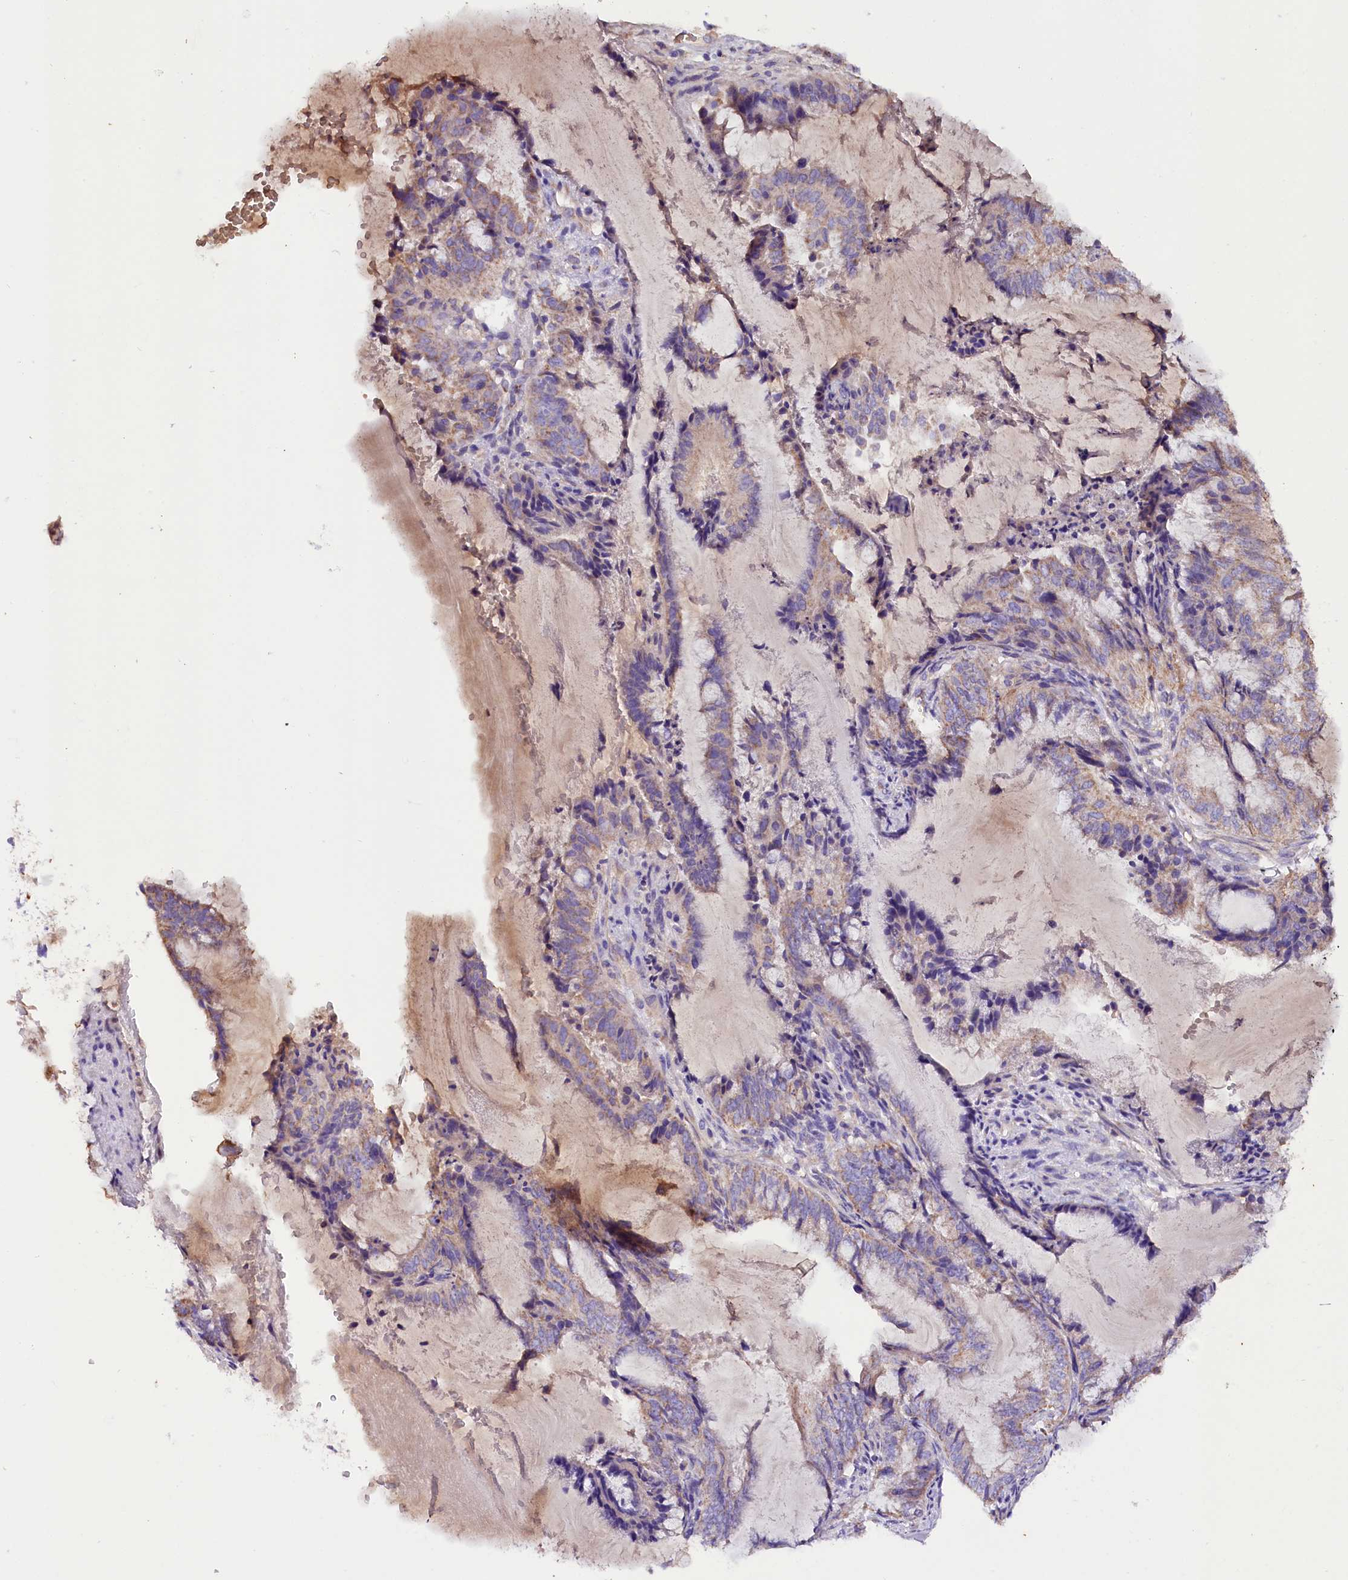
{"staining": {"intensity": "weak", "quantity": ">75%", "location": "cytoplasmic/membranous"}, "tissue": "endometrial cancer", "cell_type": "Tumor cells", "image_type": "cancer", "snomed": [{"axis": "morphology", "description": "Adenocarcinoma, NOS"}, {"axis": "topography", "description": "Endometrium"}], "caption": "A brown stain labels weak cytoplasmic/membranous expression of a protein in human endometrial cancer (adenocarcinoma) tumor cells.", "gene": "SIX5", "patient": {"sex": "female", "age": 51}}